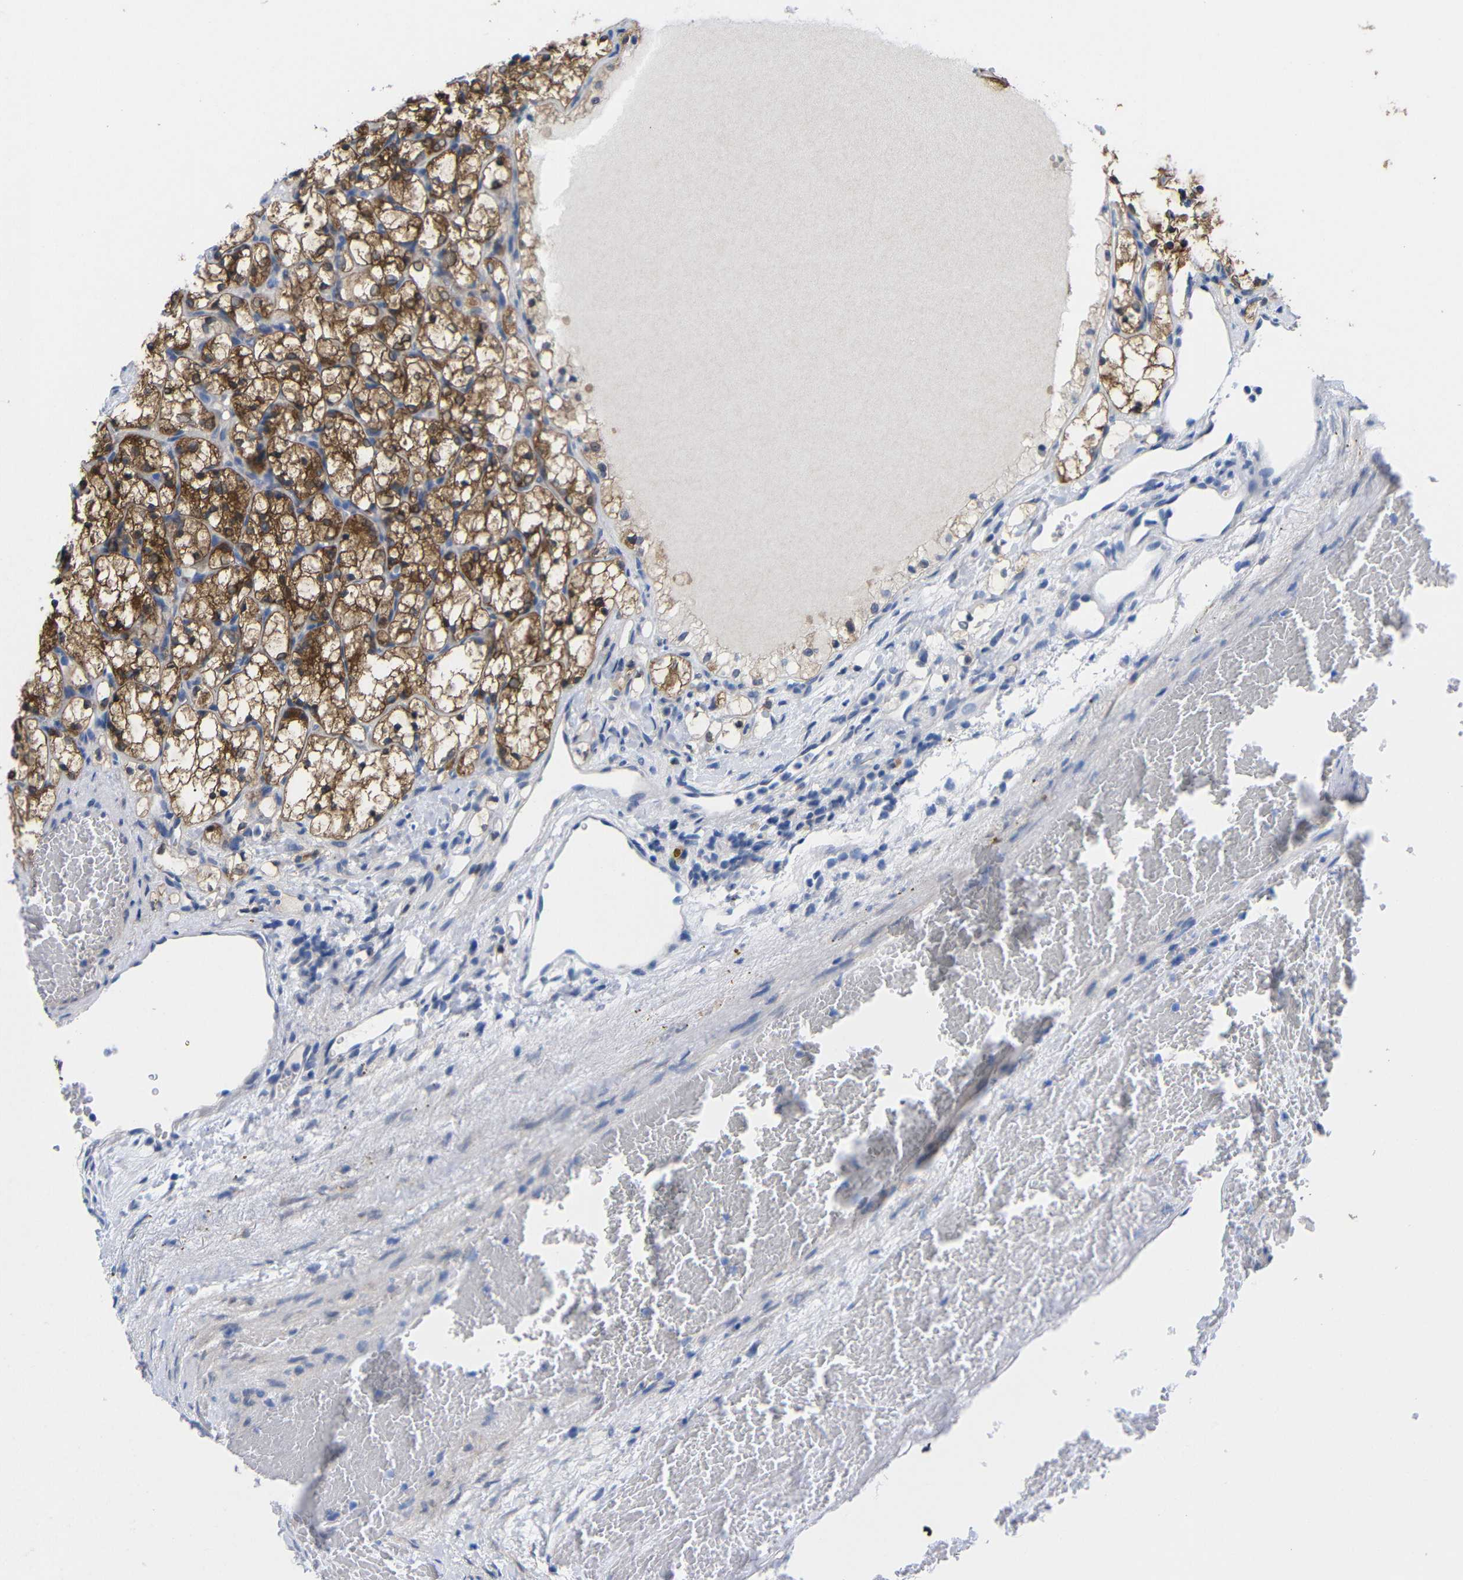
{"staining": {"intensity": "strong", "quantity": ">75%", "location": "cytoplasmic/membranous"}, "tissue": "renal cancer", "cell_type": "Tumor cells", "image_type": "cancer", "snomed": [{"axis": "morphology", "description": "Adenocarcinoma, NOS"}, {"axis": "topography", "description": "Kidney"}], "caption": "Protein analysis of renal adenocarcinoma tissue demonstrates strong cytoplasmic/membranous positivity in about >75% of tumor cells.", "gene": "PEBP1", "patient": {"sex": "female", "age": 69}}